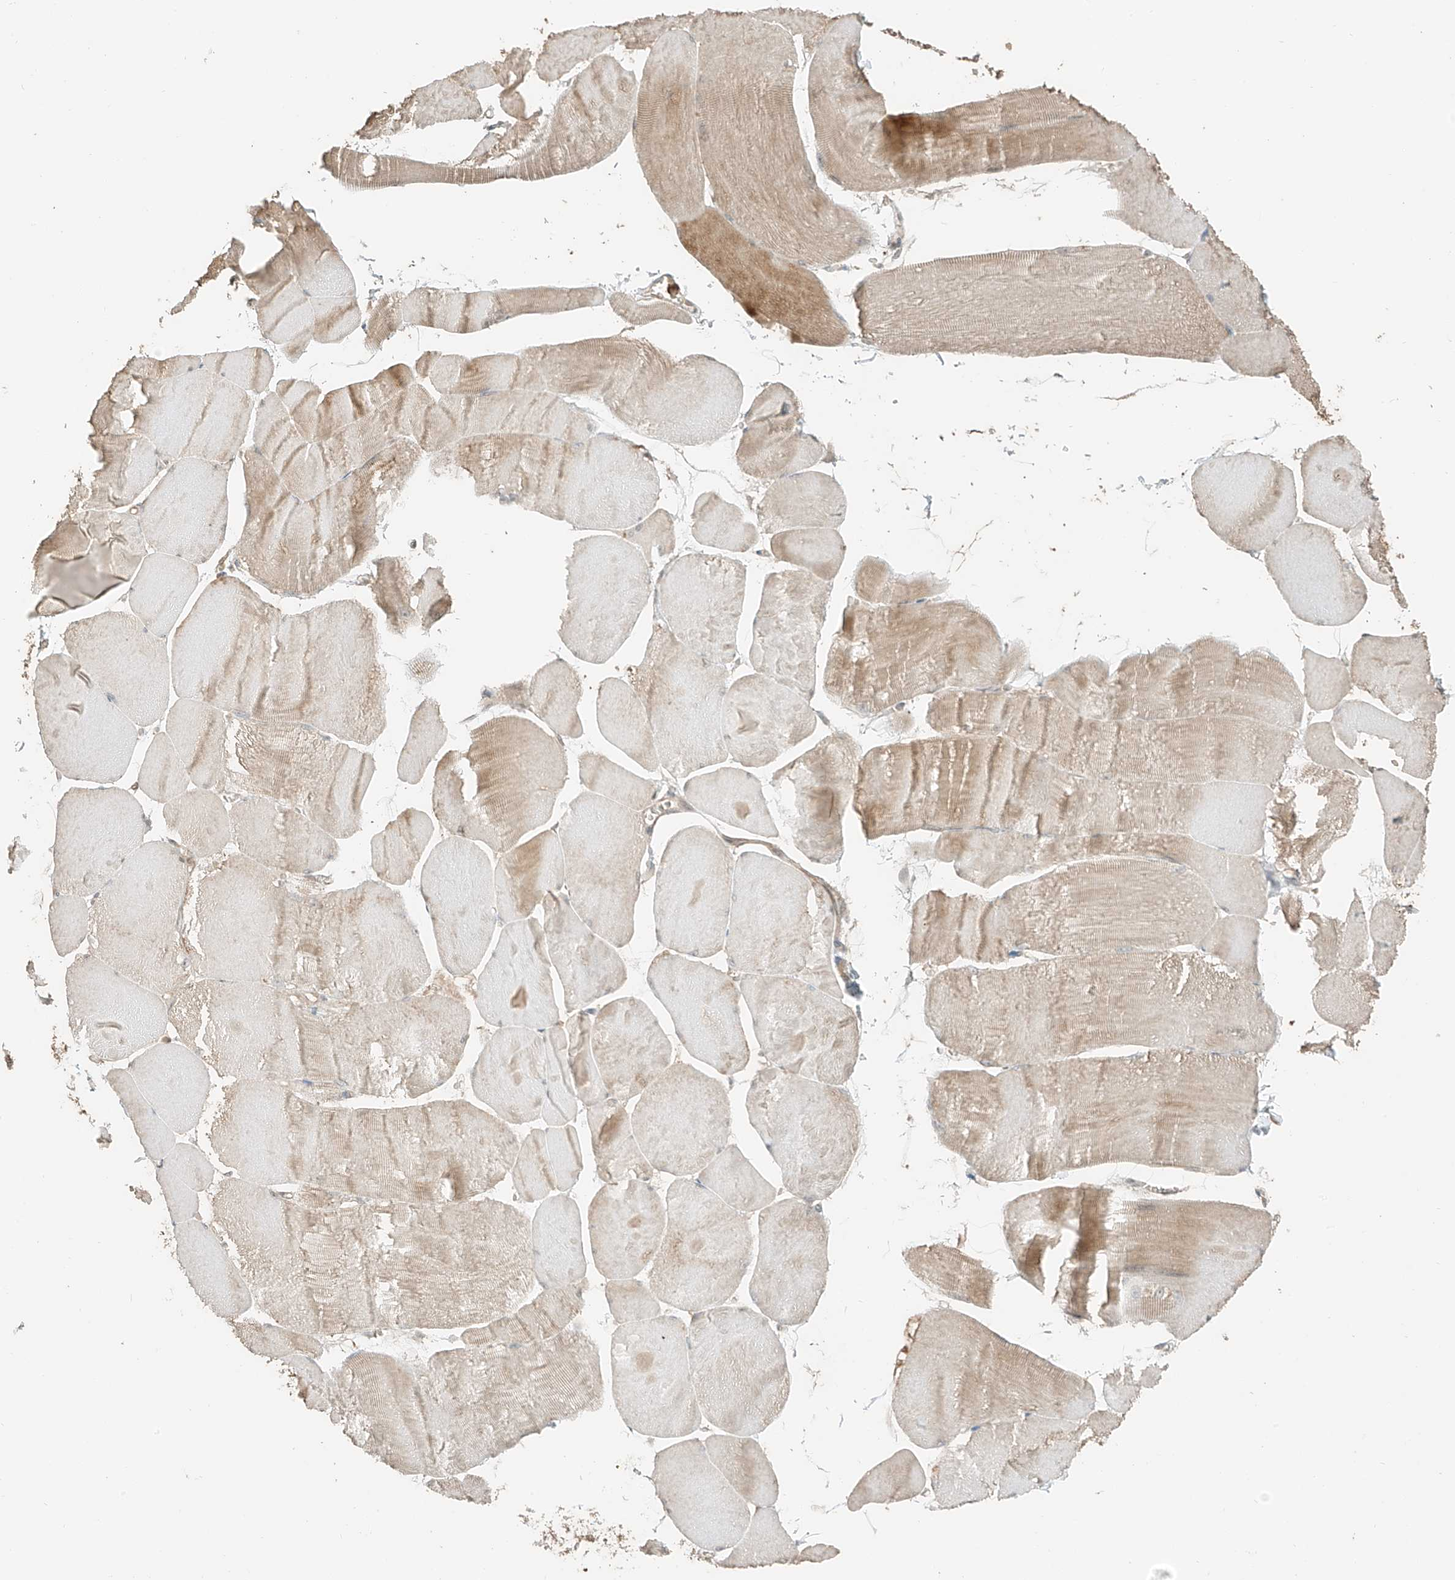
{"staining": {"intensity": "weak", "quantity": "25%-75%", "location": "cytoplasmic/membranous"}, "tissue": "skeletal muscle", "cell_type": "Myocytes", "image_type": "normal", "snomed": [{"axis": "morphology", "description": "Normal tissue, NOS"}, {"axis": "morphology", "description": "Basal cell carcinoma"}, {"axis": "topography", "description": "Skeletal muscle"}], "caption": "Skeletal muscle stained with DAB (3,3'-diaminobenzidine) IHC shows low levels of weak cytoplasmic/membranous staining in about 25%-75% of myocytes. Using DAB (3,3'-diaminobenzidine) (brown) and hematoxylin (blue) stains, captured at high magnification using brightfield microscopy.", "gene": "RFTN2", "patient": {"sex": "female", "age": 64}}